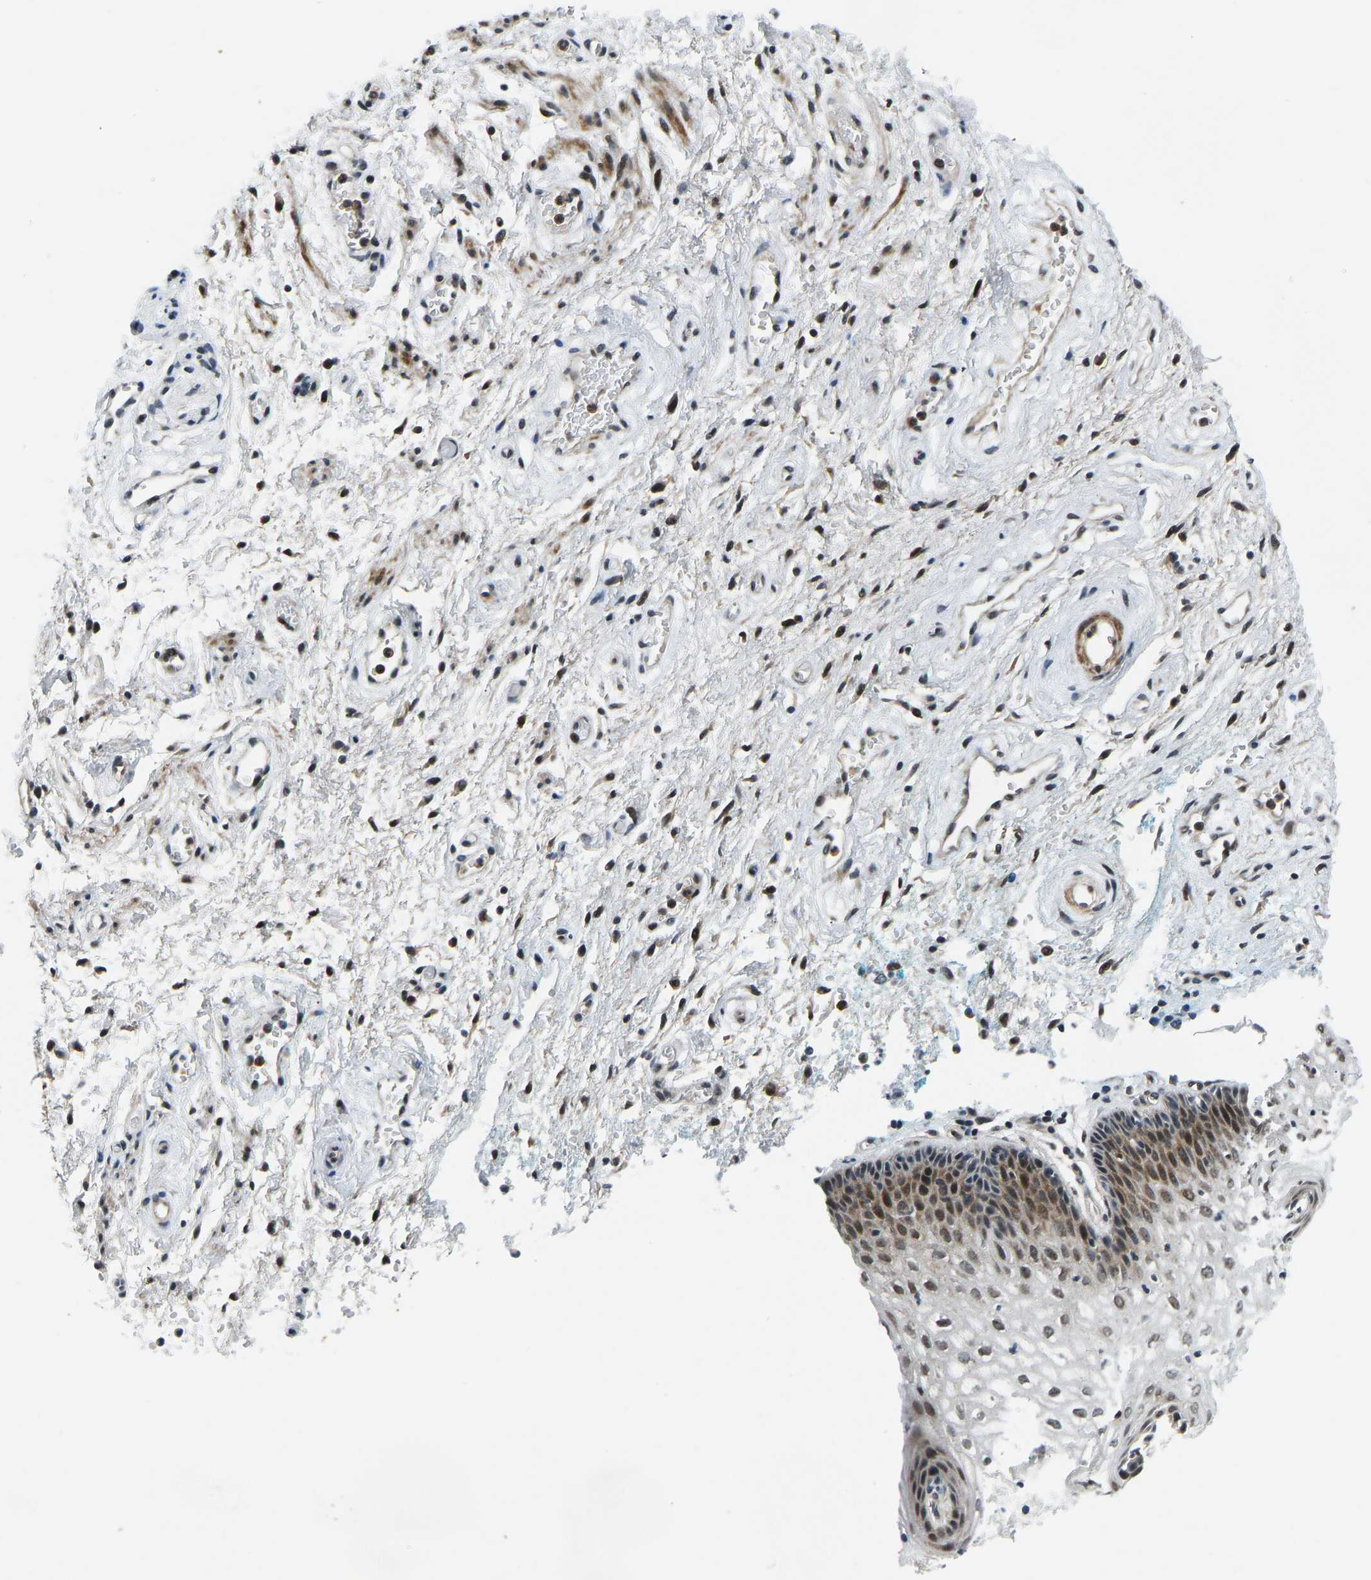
{"staining": {"intensity": "strong", "quantity": "25%-75%", "location": "nuclear"}, "tissue": "vagina", "cell_type": "Squamous epithelial cells", "image_type": "normal", "snomed": [{"axis": "morphology", "description": "Normal tissue, NOS"}, {"axis": "topography", "description": "Vagina"}], "caption": "Protein staining of normal vagina displays strong nuclear staining in approximately 25%-75% of squamous epithelial cells. (DAB IHC with brightfield microscopy, high magnification).", "gene": "RLIM", "patient": {"sex": "female", "age": 34}}